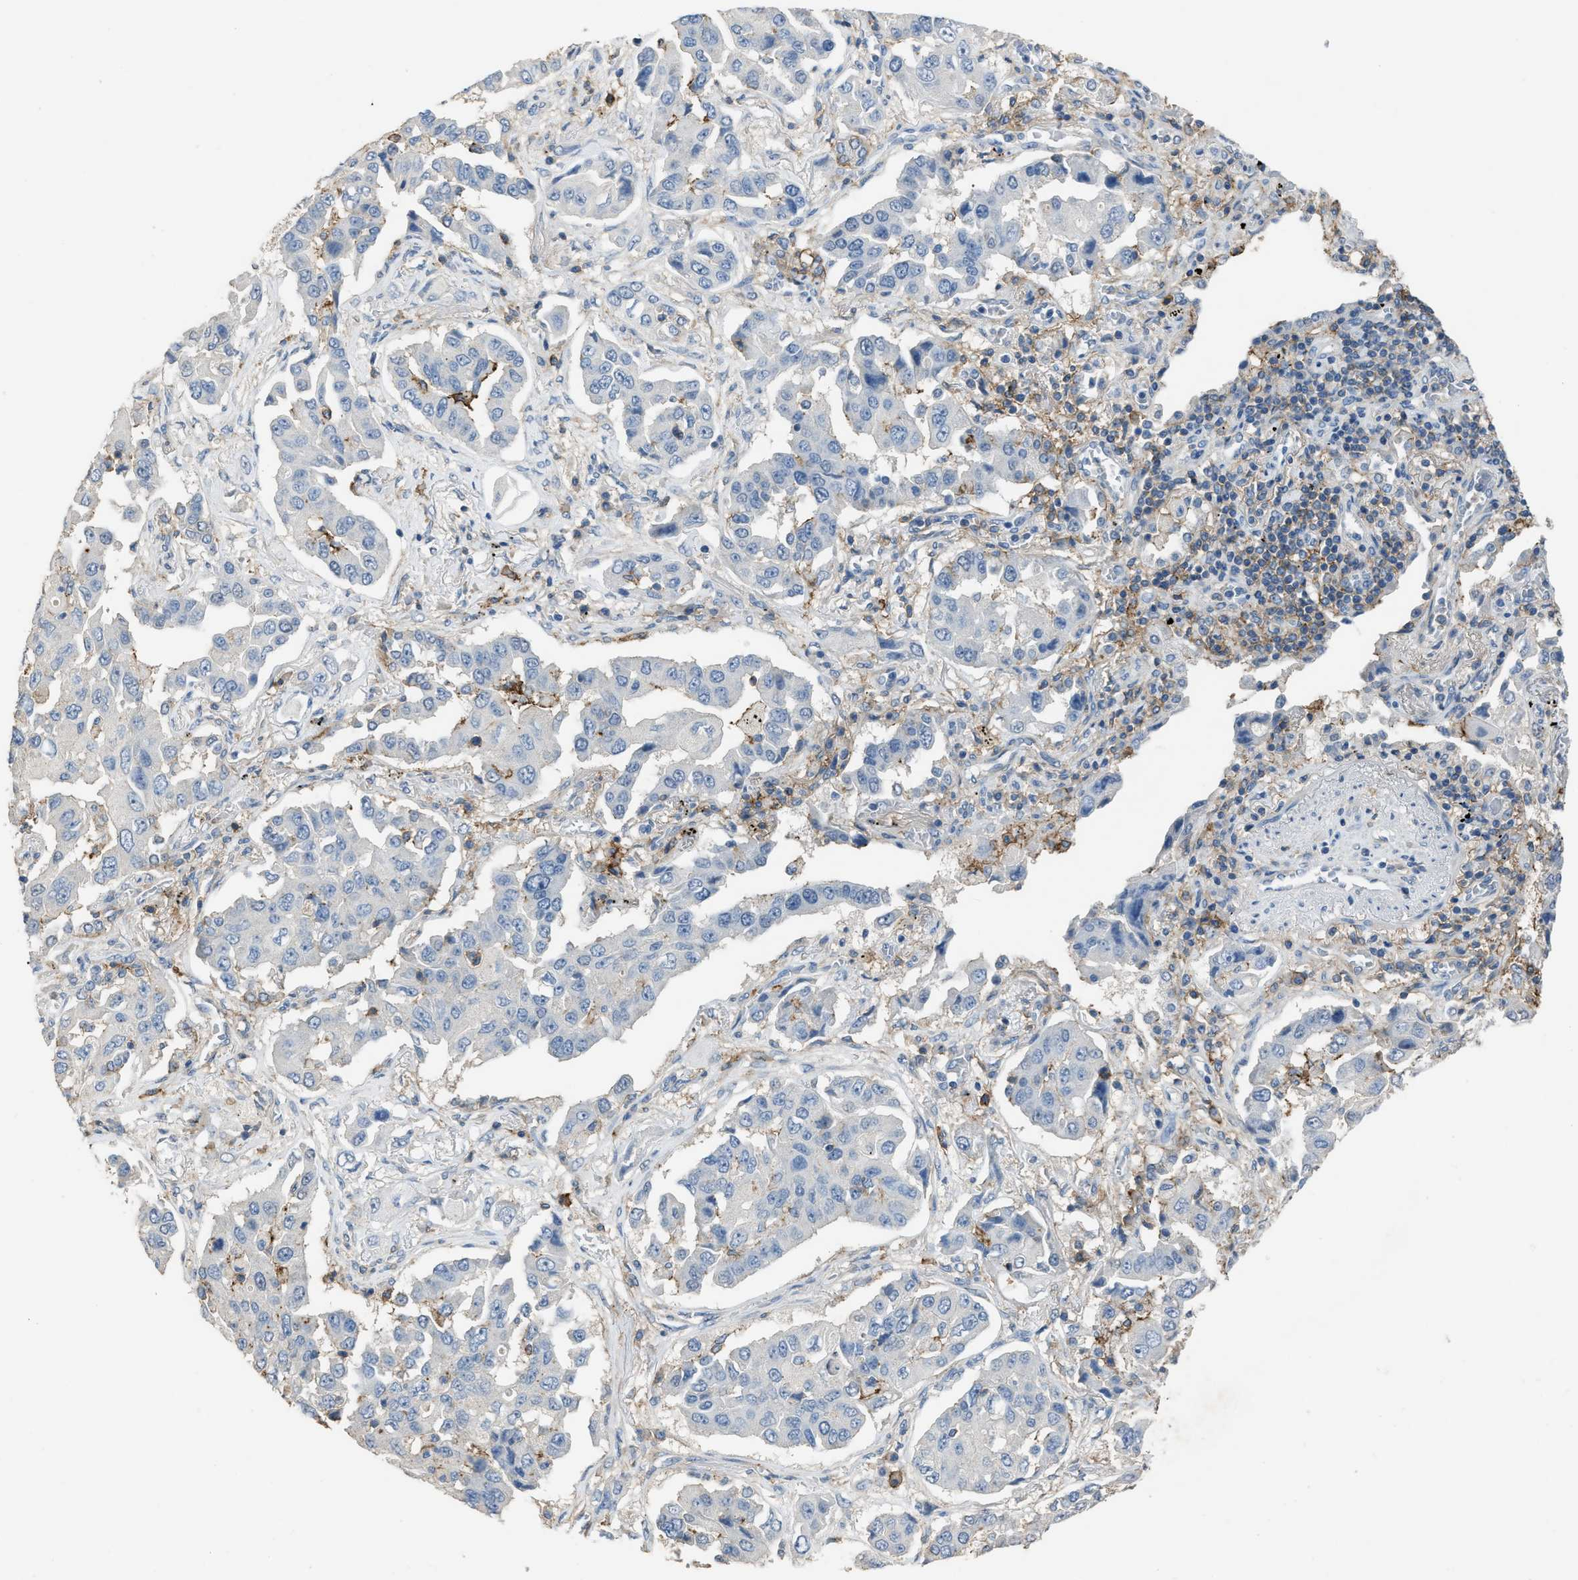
{"staining": {"intensity": "negative", "quantity": "none", "location": "none"}, "tissue": "lung cancer", "cell_type": "Tumor cells", "image_type": "cancer", "snomed": [{"axis": "morphology", "description": "Adenocarcinoma, NOS"}, {"axis": "topography", "description": "Lung"}], "caption": "IHC histopathology image of neoplastic tissue: lung cancer (adenocarcinoma) stained with DAB reveals no significant protein positivity in tumor cells.", "gene": "OR51E1", "patient": {"sex": "female", "age": 65}}